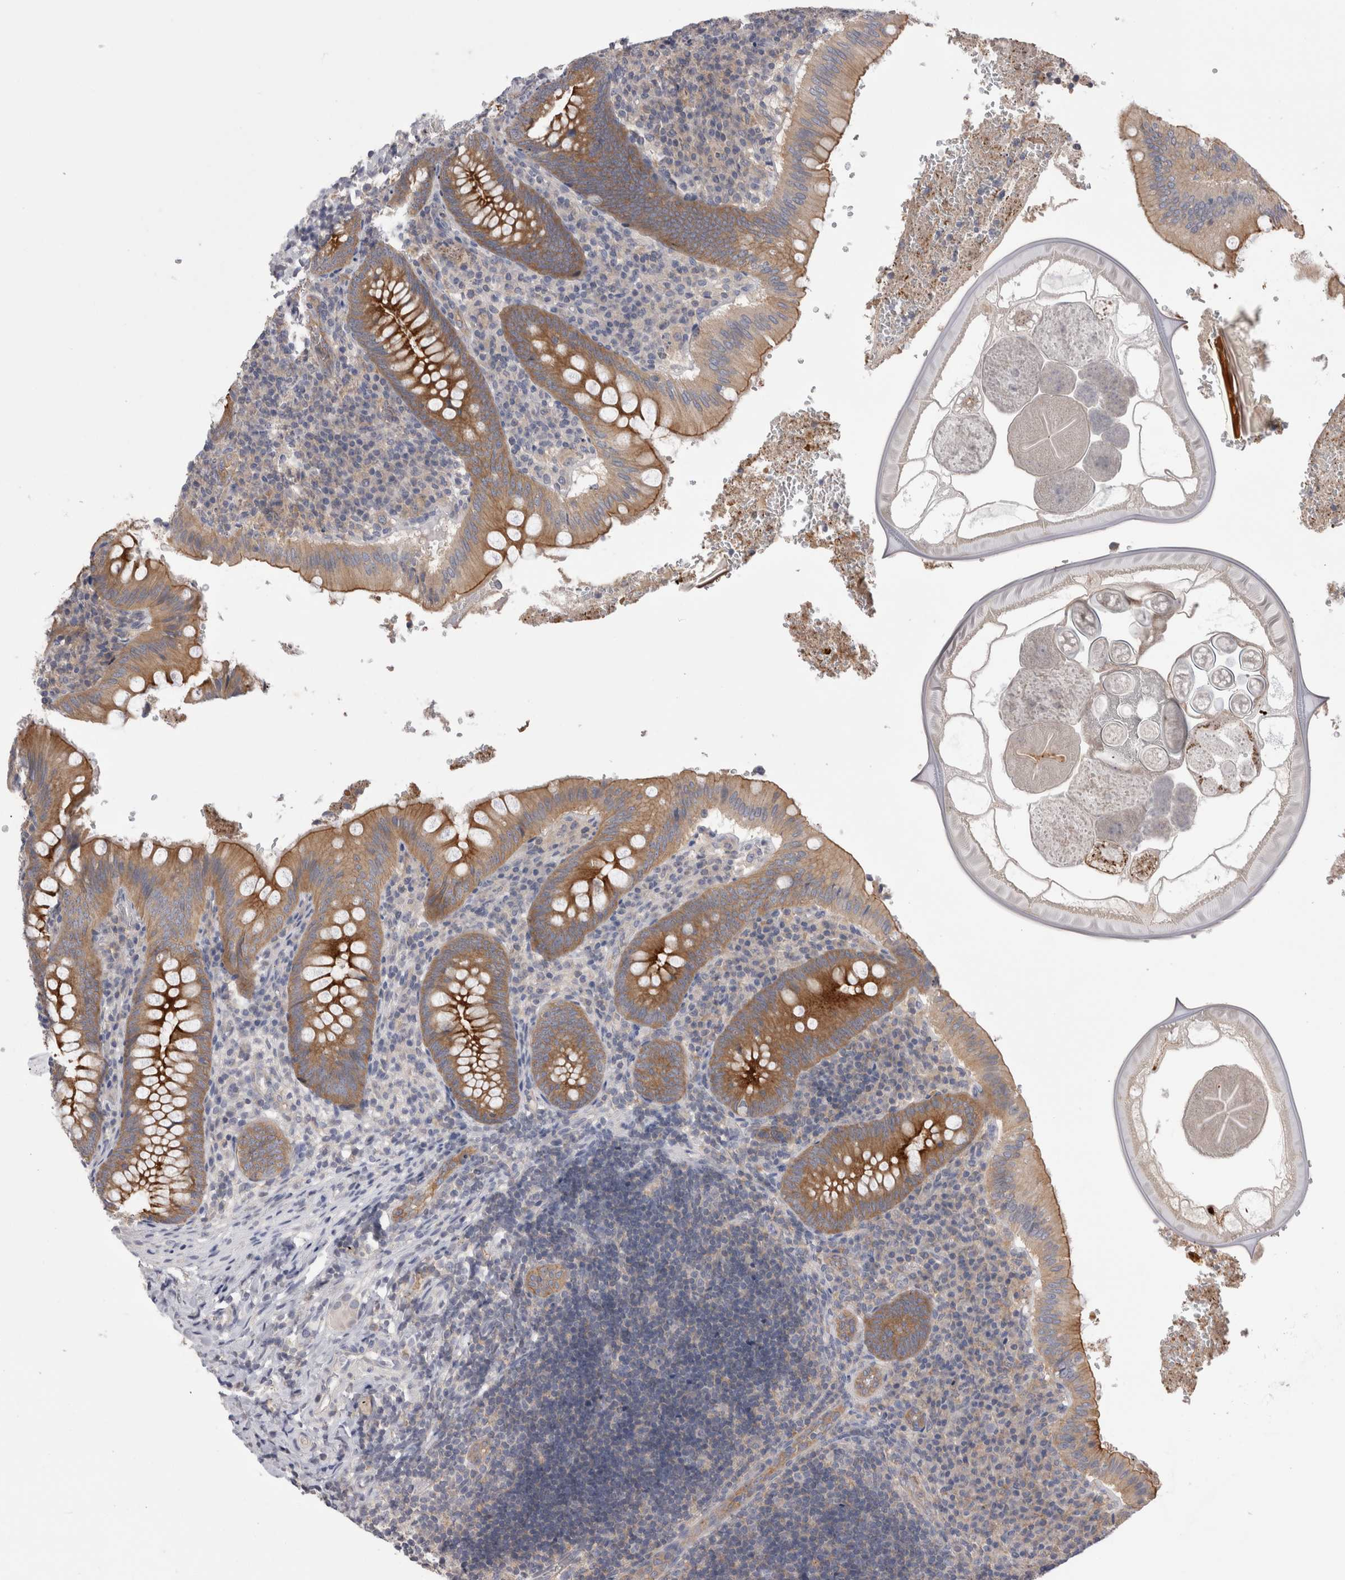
{"staining": {"intensity": "strong", "quantity": ">75%", "location": "cytoplasmic/membranous"}, "tissue": "appendix", "cell_type": "Glandular cells", "image_type": "normal", "snomed": [{"axis": "morphology", "description": "Normal tissue, NOS"}, {"axis": "topography", "description": "Appendix"}], "caption": "Appendix stained with DAB (3,3'-diaminobenzidine) immunohistochemistry displays high levels of strong cytoplasmic/membranous expression in about >75% of glandular cells. (Brightfield microscopy of DAB IHC at high magnification).", "gene": "OTOR", "patient": {"sex": "male", "age": 8}}